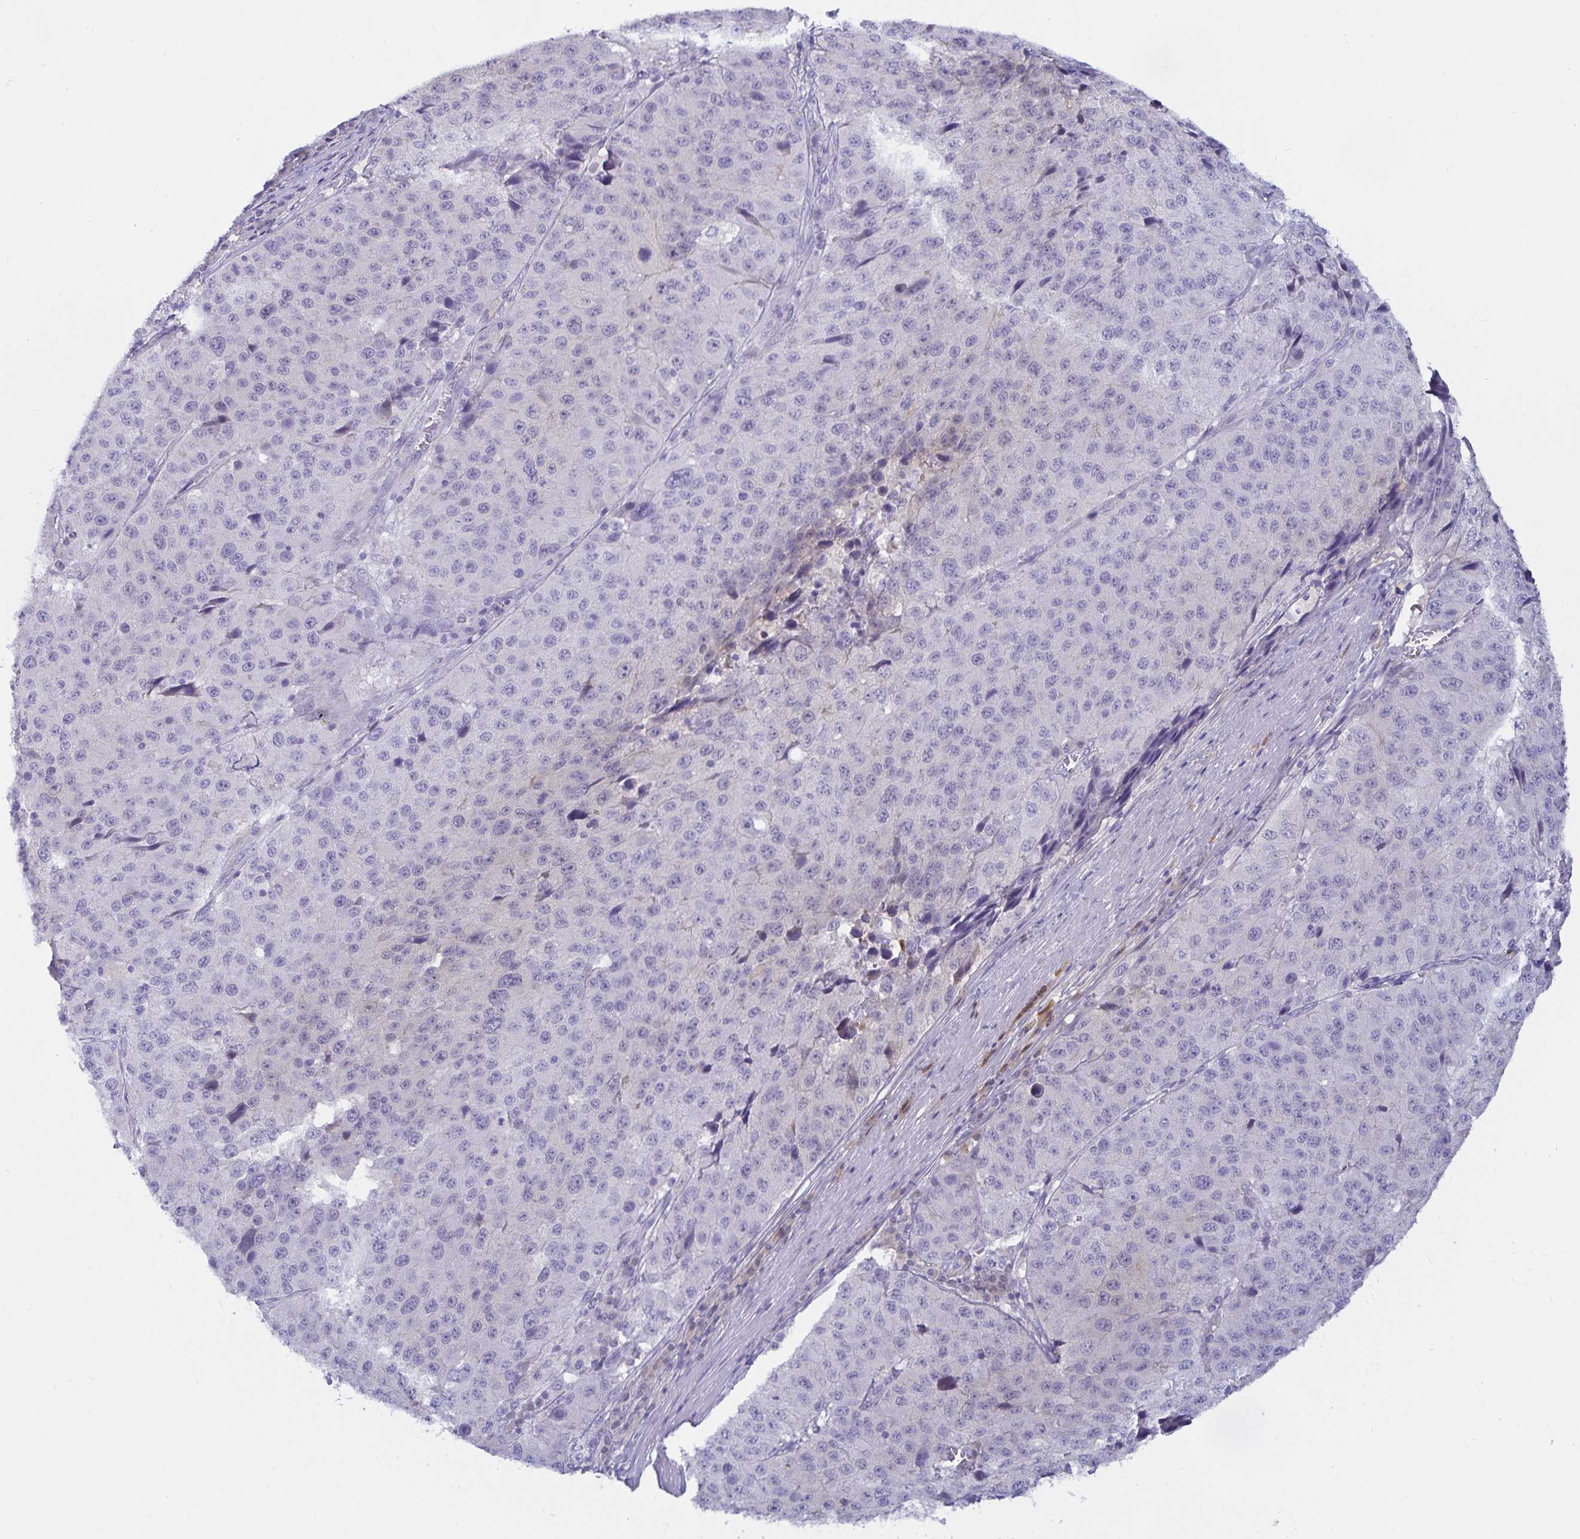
{"staining": {"intensity": "negative", "quantity": "none", "location": "none"}, "tissue": "stomach cancer", "cell_type": "Tumor cells", "image_type": "cancer", "snomed": [{"axis": "morphology", "description": "Adenocarcinoma, NOS"}, {"axis": "topography", "description": "Stomach"}], "caption": "An image of human adenocarcinoma (stomach) is negative for staining in tumor cells.", "gene": "MON2", "patient": {"sex": "male", "age": 71}}